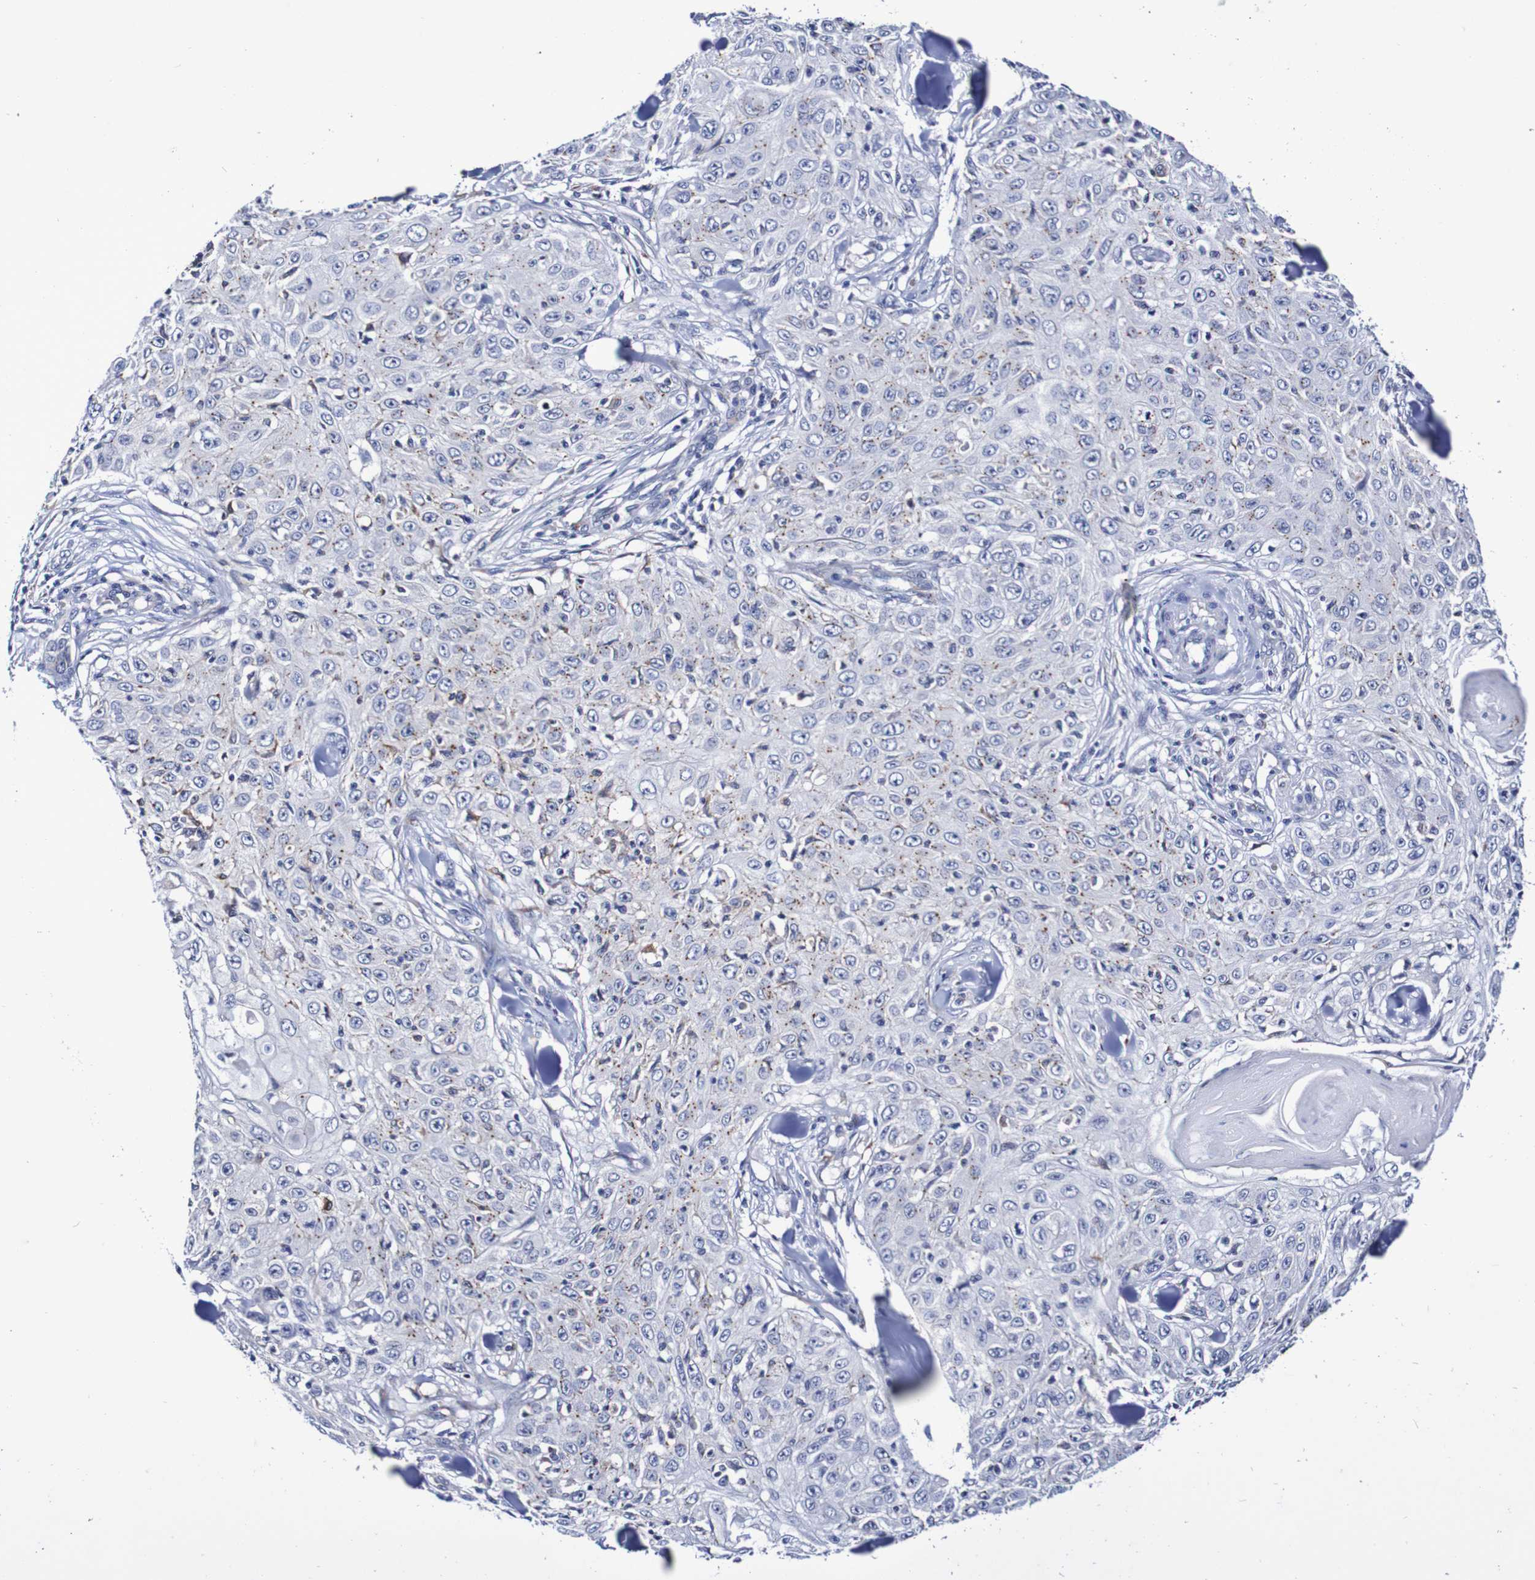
{"staining": {"intensity": "negative", "quantity": "none", "location": "none"}, "tissue": "skin cancer", "cell_type": "Tumor cells", "image_type": "cancer", "snomed": [{"axis": "morphology", "description": "Squamous cell carcinoma, NOS"}, {"axis": "topography", "description": "Skin"}], "caption": "This photomicrograph is of squamous cell carcinoma (skin) stained with IHC to label a protein in brown with the nuclei are counter-stained blue. There is no staining in tumor cells. (Stains: DAB (3,3'-diaminobenzidine) immunohistochemistry with hematoxylin counter stain, Microscopy: brightfield microscopy at high magnification).", "gene": "SEZ6", "patient": {"sex": "male", "age": 86}}